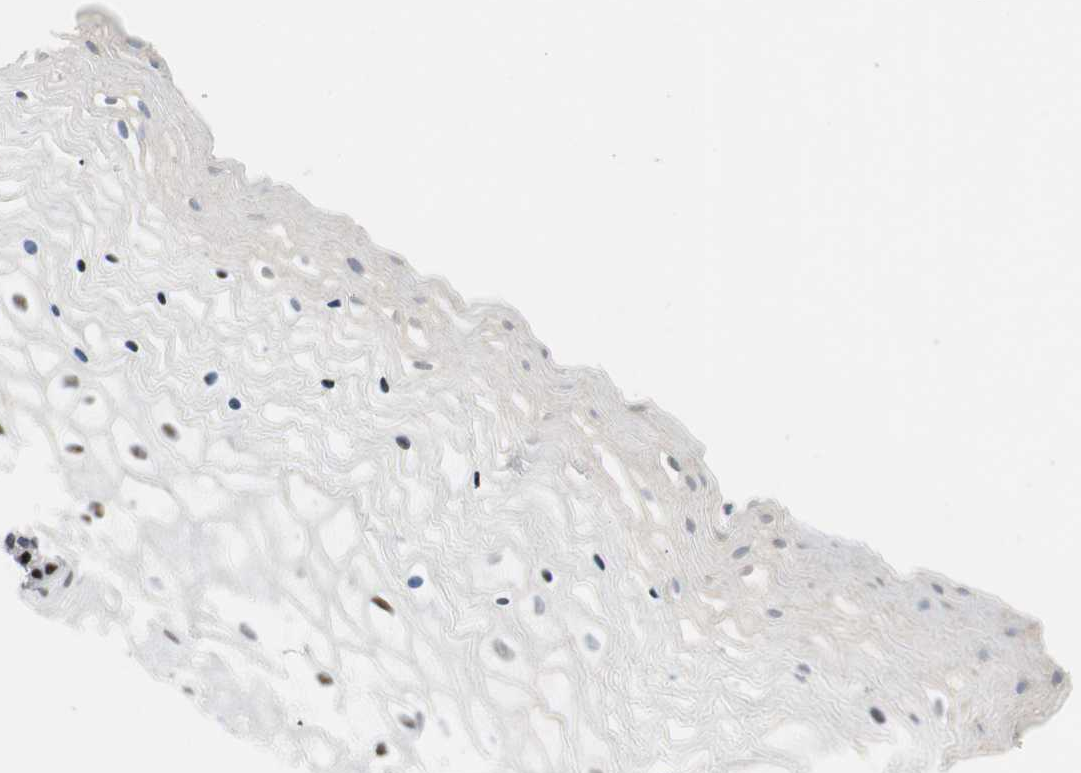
{"staining": {"intensity": "strong", "quantity": "<25%", "location": "nuclear"}, "tissue": "vagina", "cell_type": "Squamous epithelial cells", "image_type": "normal", "snomed": [{"axis": "morphology", "description": "Normal tissue, NOS"}, {"axis": "topography", "description": "Vagina"}], "caption": "DAB immunohistochemical staining of normal vagina demonstrates strong nuclear protein positivity in approximately <25% of squamous epithelial cells.", "gene": "FBXO44", "patient": {"sex": "female", "age": 34}}